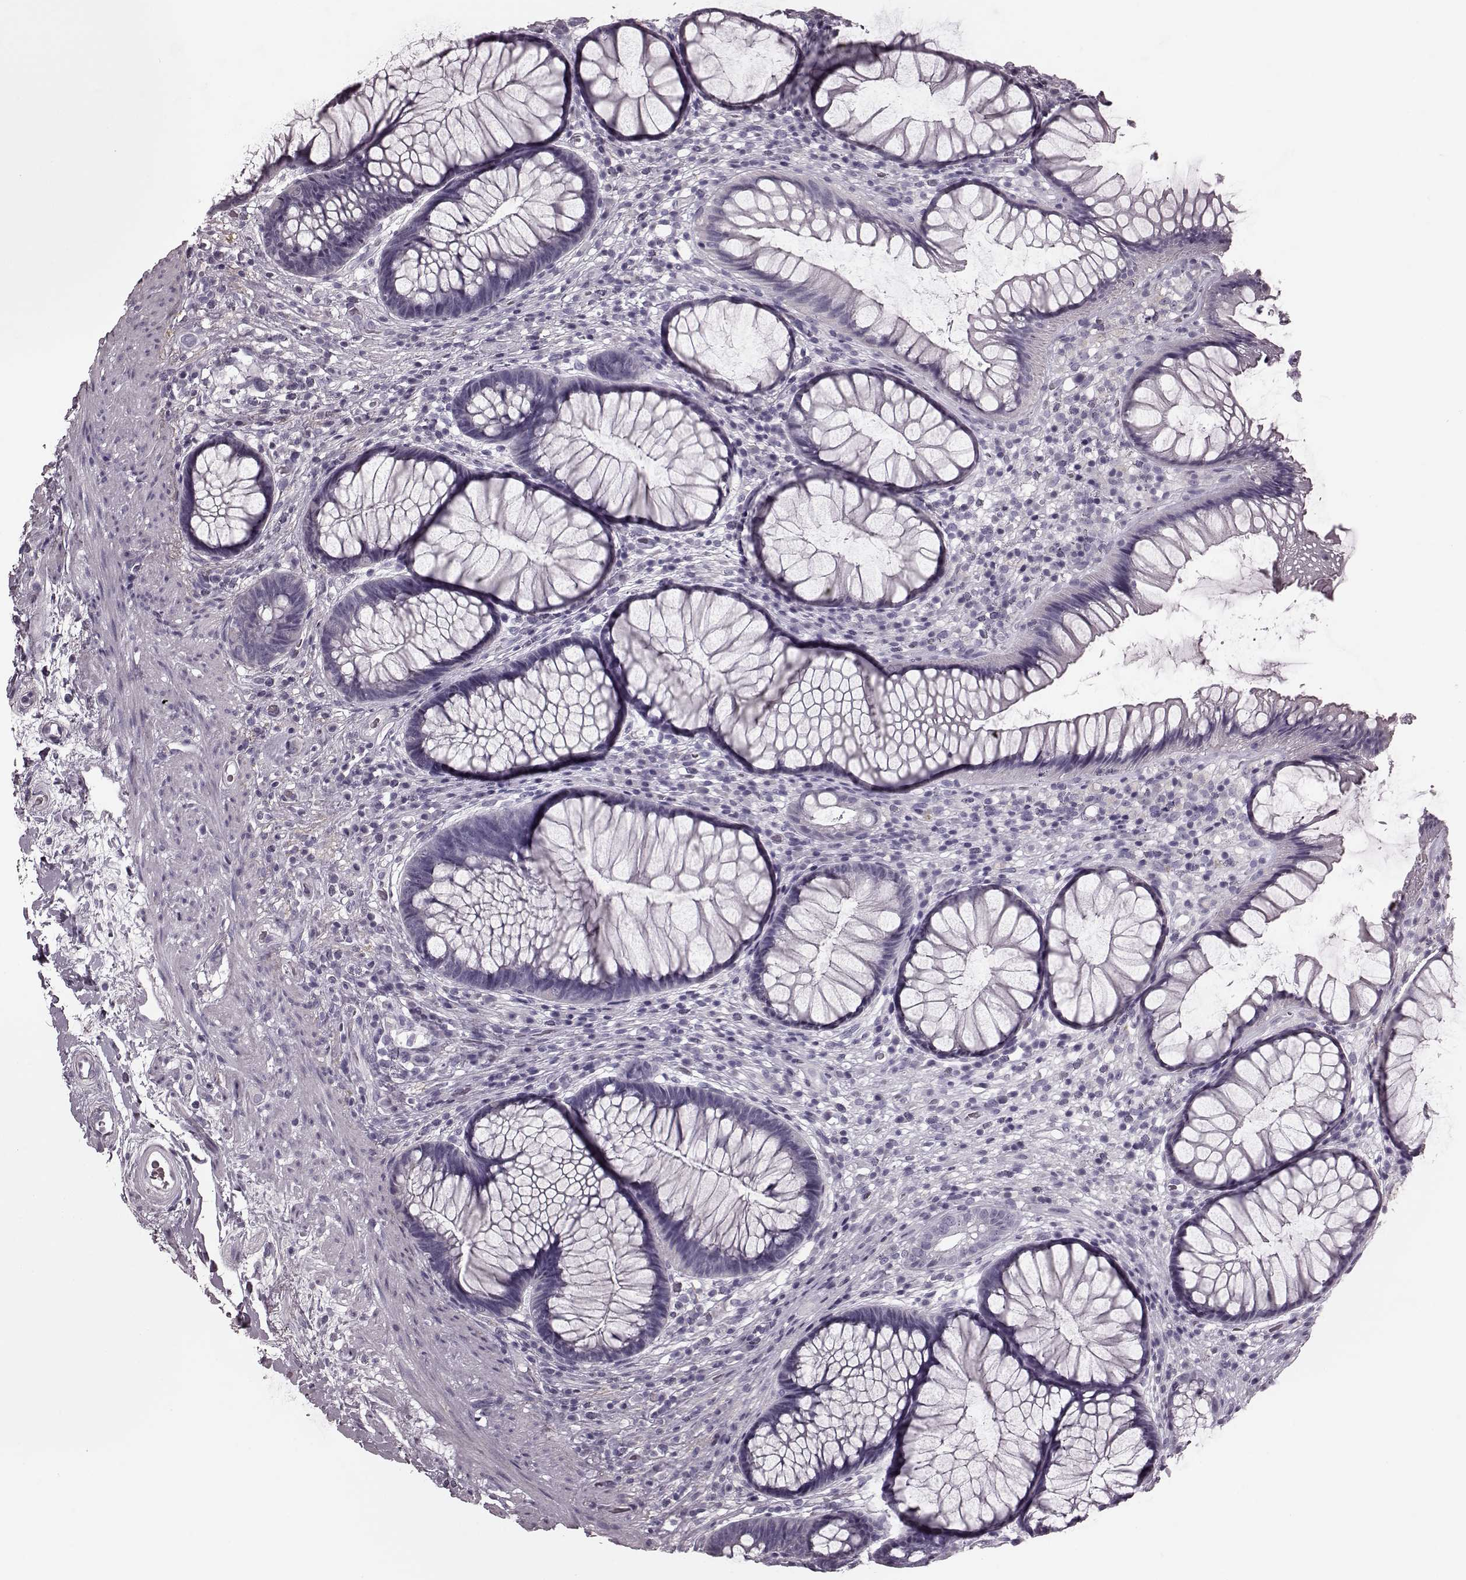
{"staining": {"intensity": "negative", "quantity": "none", "location": "none"}, "tissue": "rectum", "cell_type": "Glandular cells", "image_type": "normal", "snomed": [{"axis": "morphology", "description": "Normal tissue, NOS"}, {"axis": "topography", "description": "Smooth muscle"}, {"axis": "topography", "description": "Rectum"}], "caption": "Human rectum stained for a protein using immunohistochemistry (IHC) shows no staining in glandular cells.", "gene": "CST7", "patient": {"sex": "male", "age": 53}}